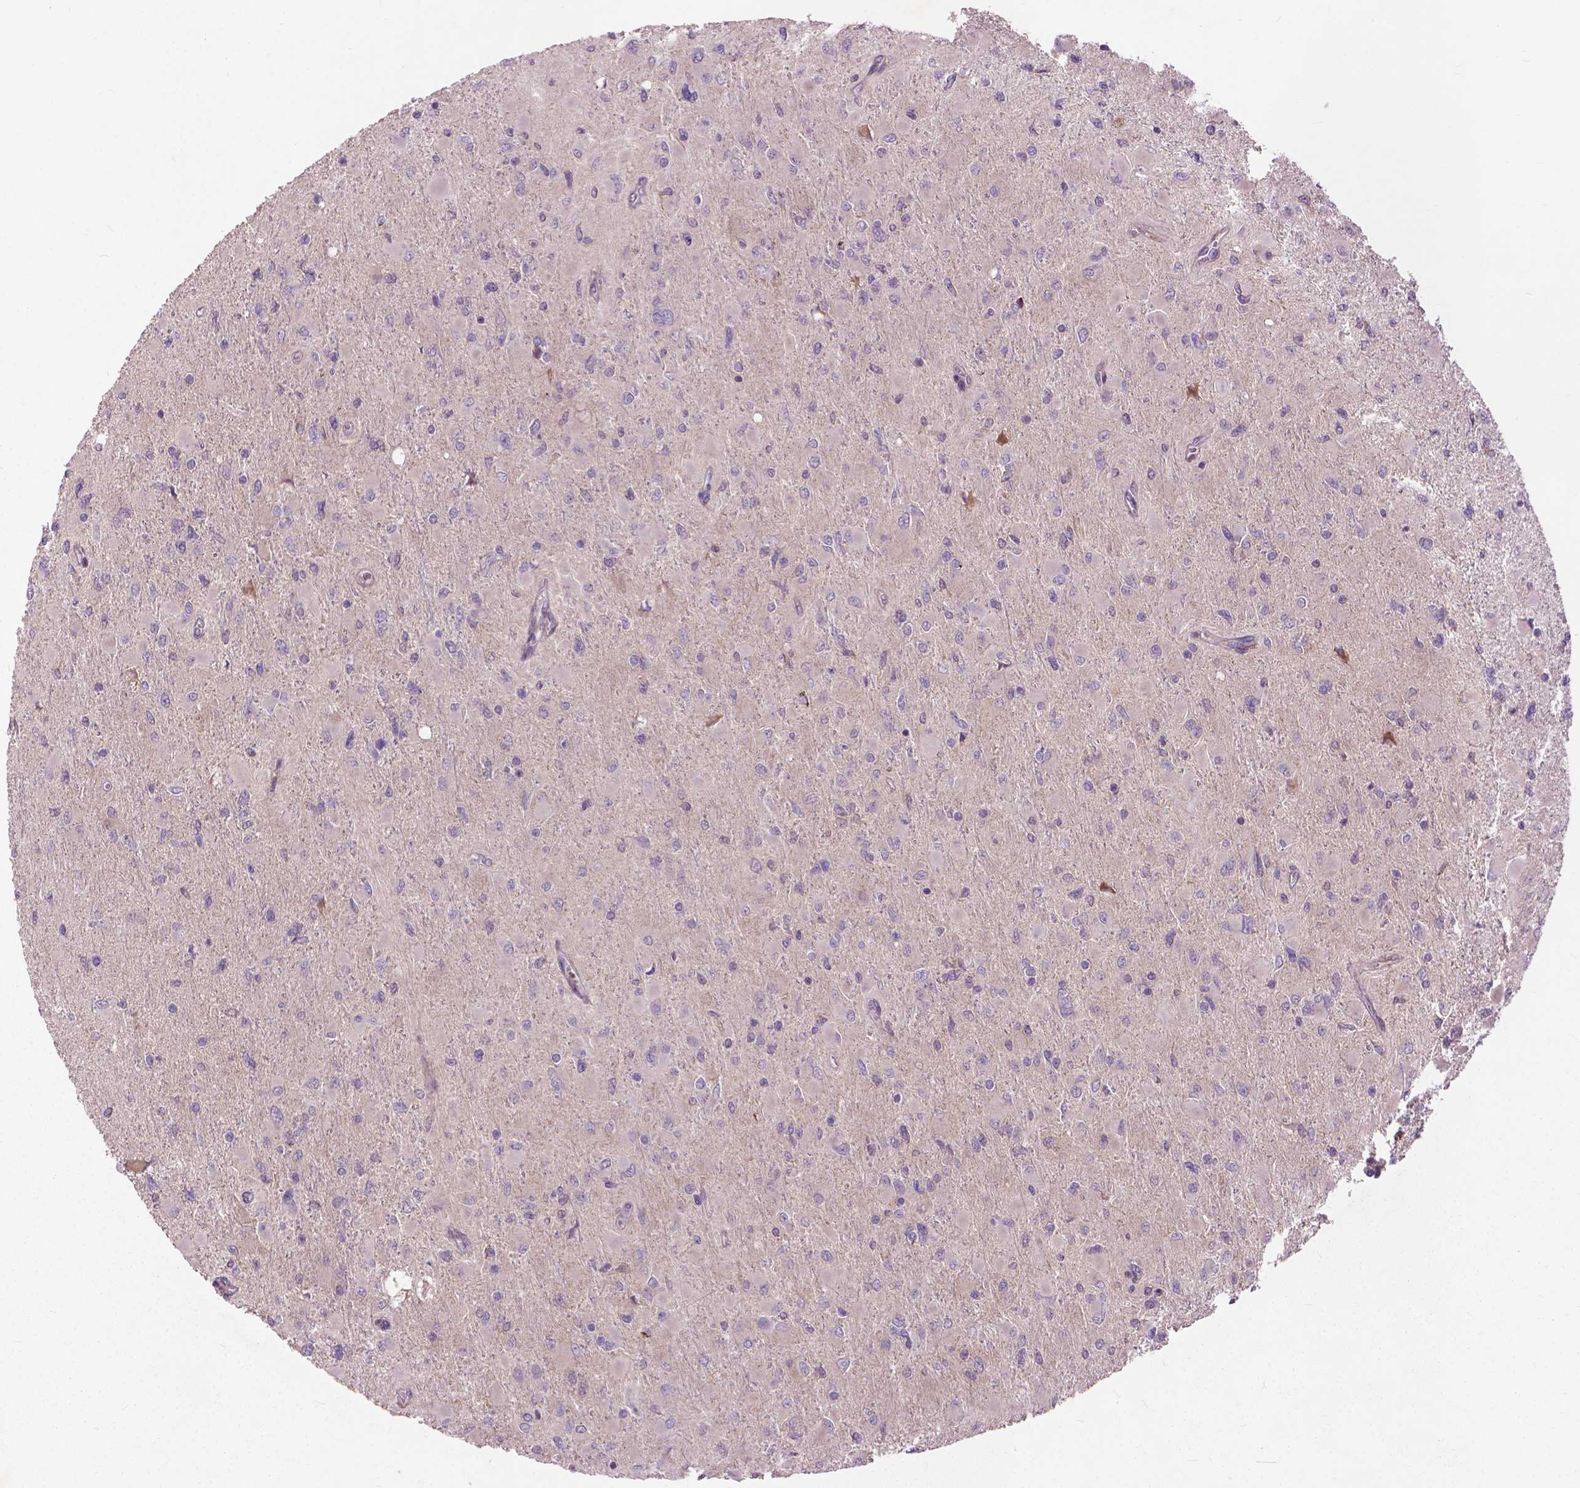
{"staining": {"intensity": "negative", "quantity": "none", "location": "none"}, "tissue": "glioma", "cell_type": "Tumor cells", "image_type": "cancer", "snomed": [{"axis": "morphology", "description": "Glioma, malignant, High grade"}, {"axis": "topography", "description": "Cerebral cortex"}], "caption": "IHC micrograph of human malignant glioma (high-grade) stained for a protein (brown), which reveals no expression in tumor cells. (Stains: DAB immunohistochemistry with hematoxylin counter stain, Microscopy: brightfield microscopy at high magnification).", "gene": "MYH14", "patient": {"sex": "female", "age": 36}}